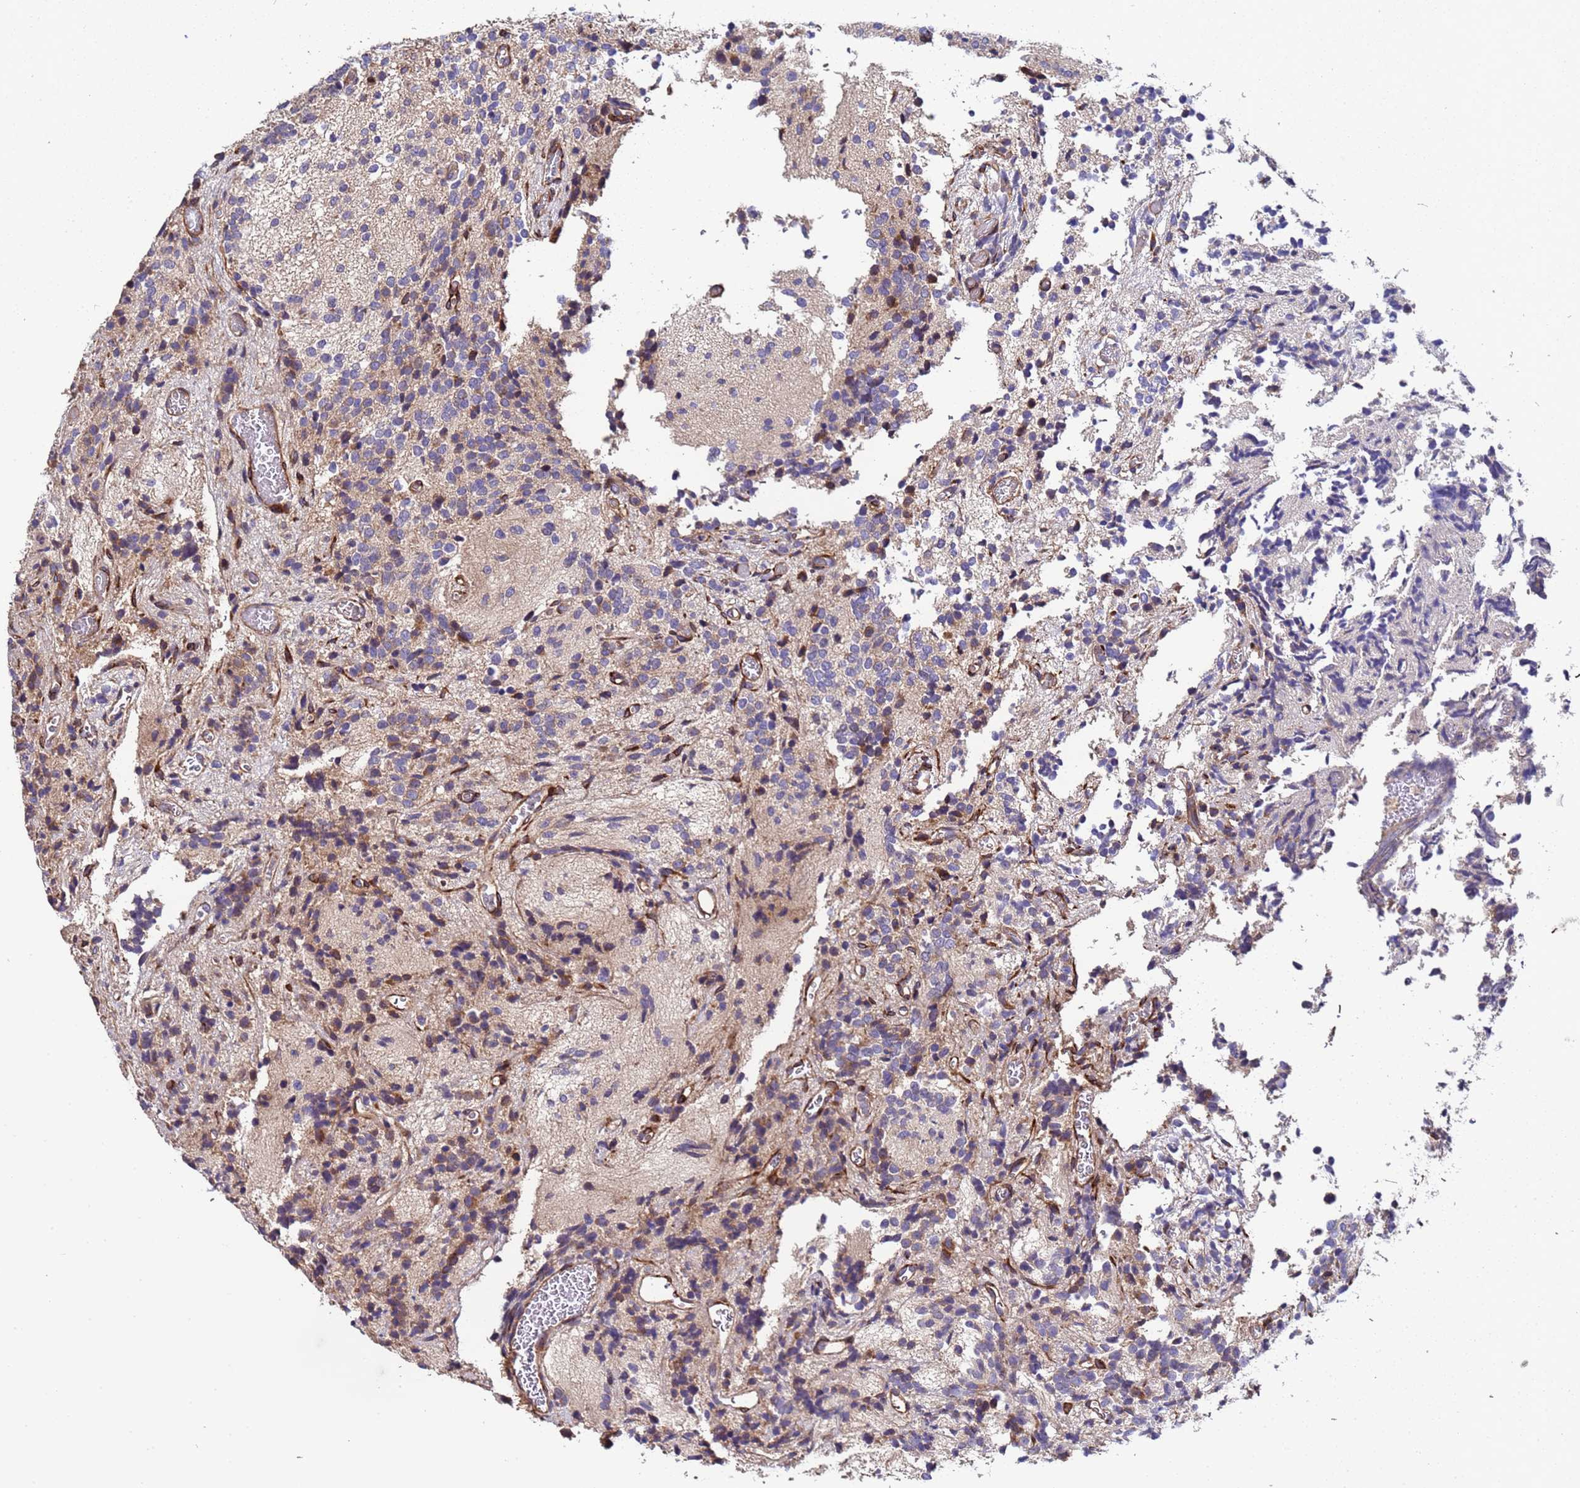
{"staining": {"intensity": "moderate", "quantity": "<25%", "location": "cytoplasmic/membranous"}, "tissue": "glioma", "cell_type": "Tumor cells", "image_type": "cancer", "snomed": [{"axis": "morphology", "description": "Glioma, malignant, Low grade"}, {"axis": "topography", "description": "Brain"}], "caption": "Glioma tissue reveals moderate cytoplasmic/membranous positivity in about <25% of tumor cells", "gene": "MOCS1", "patient": {"sex": "female", "age": 1}}